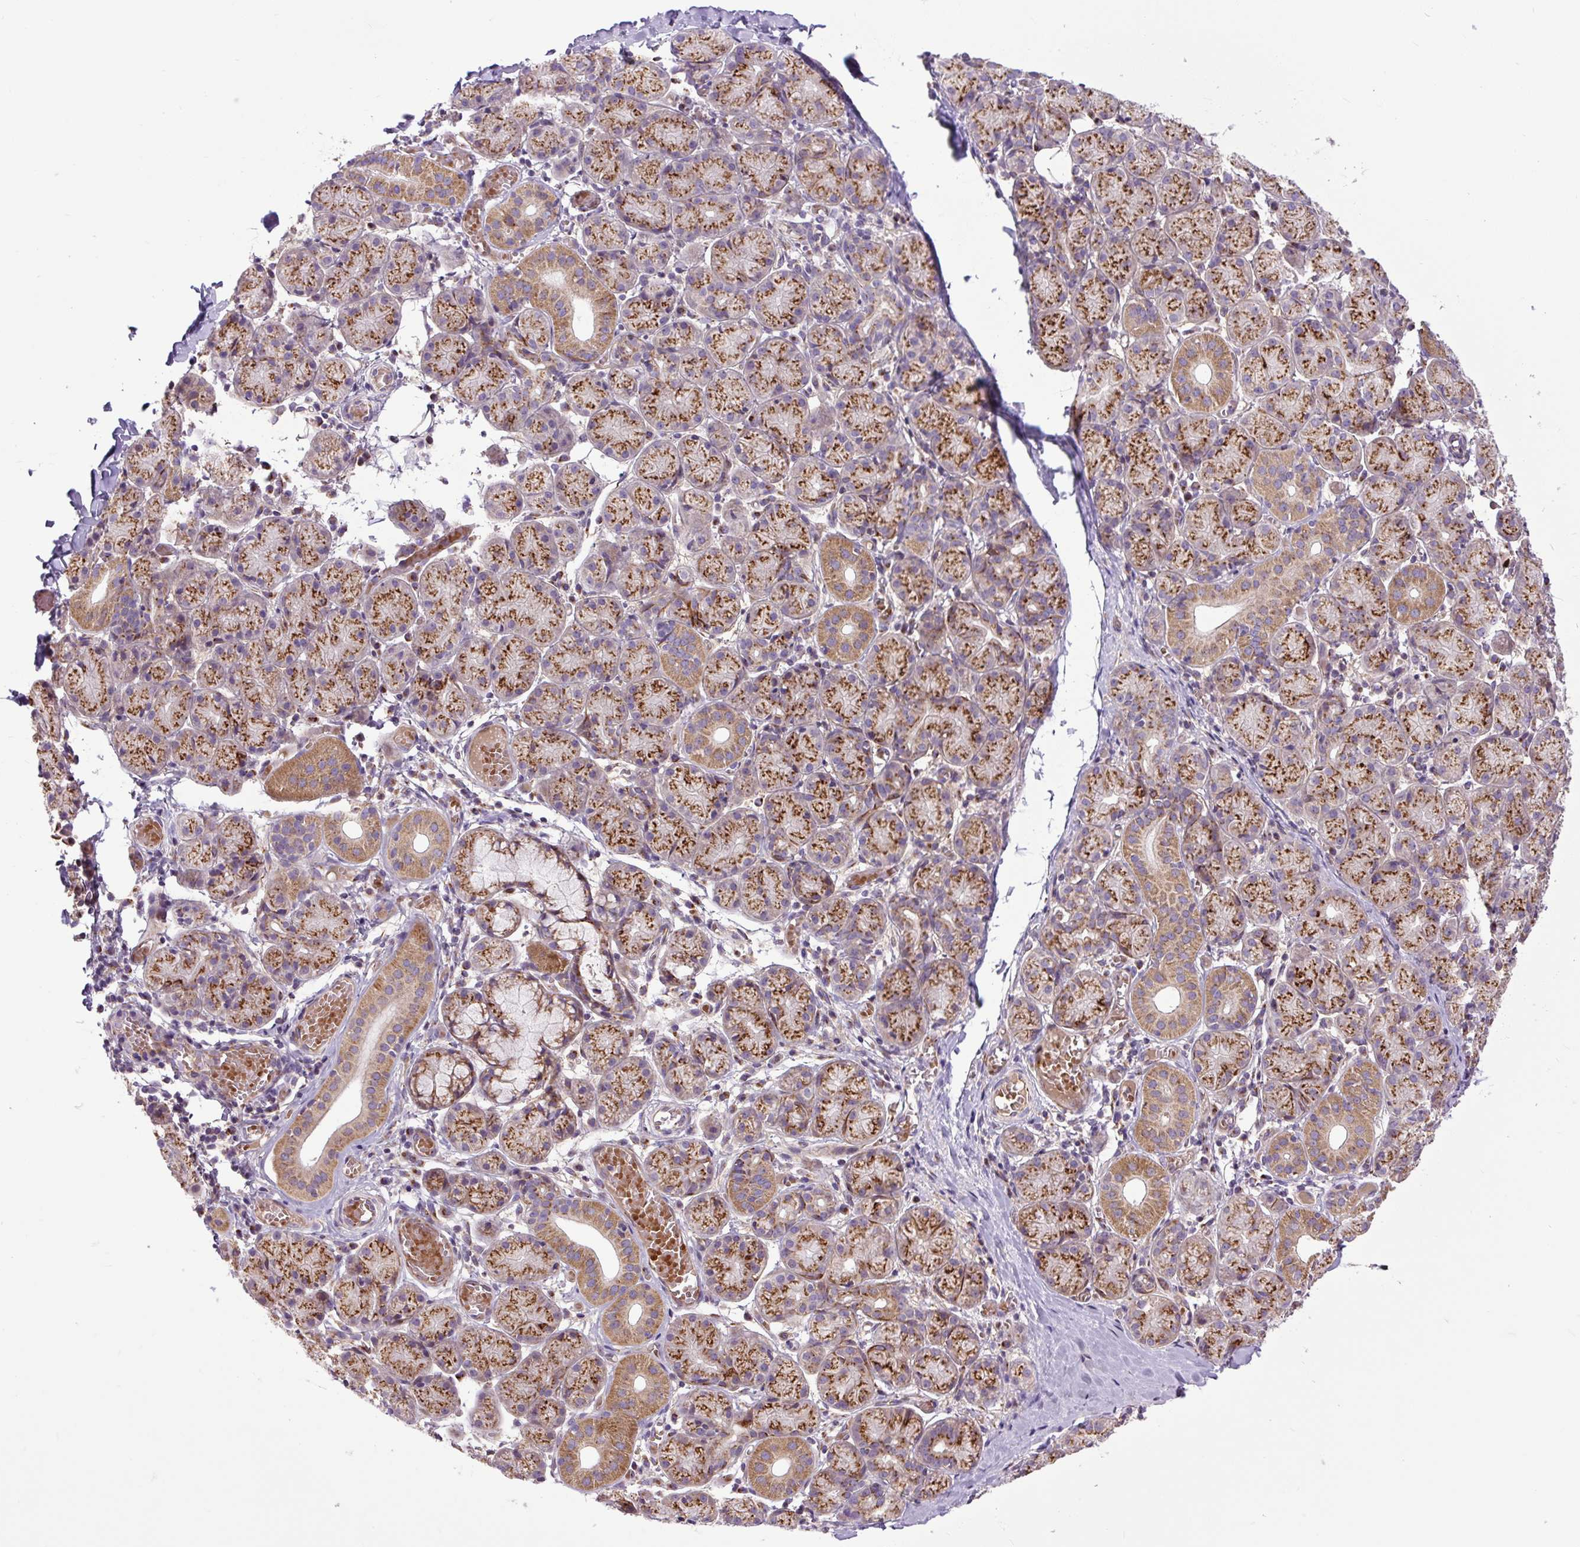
{"staining": {"intensity": "strong", "quantity": ">75%", "location": "cytoplasmic/membranous"}, "tissue": "salivary gland", "cell_type": "Glandular cells", "image_type": "normal", "snomed": [{"axis": "morphology", "description": "Normal tissue, NOS"}, {"axis": "topography", "description": "Salivary gland"}], "caption": "High-magnification brightfield microscopy of benign salivary gland stained with DAB (3,3'-diaminobenzidine) (brown) and counterstained with hematoxylin (blue). glandular cells exhibit strong cytoplasmic/membranous staining is appreciated in about>75% of cells. (IHC, brightfield microscopy, high magnification).", "gene": "MSMP", "patient": {"sex": "female", "age": 24}}